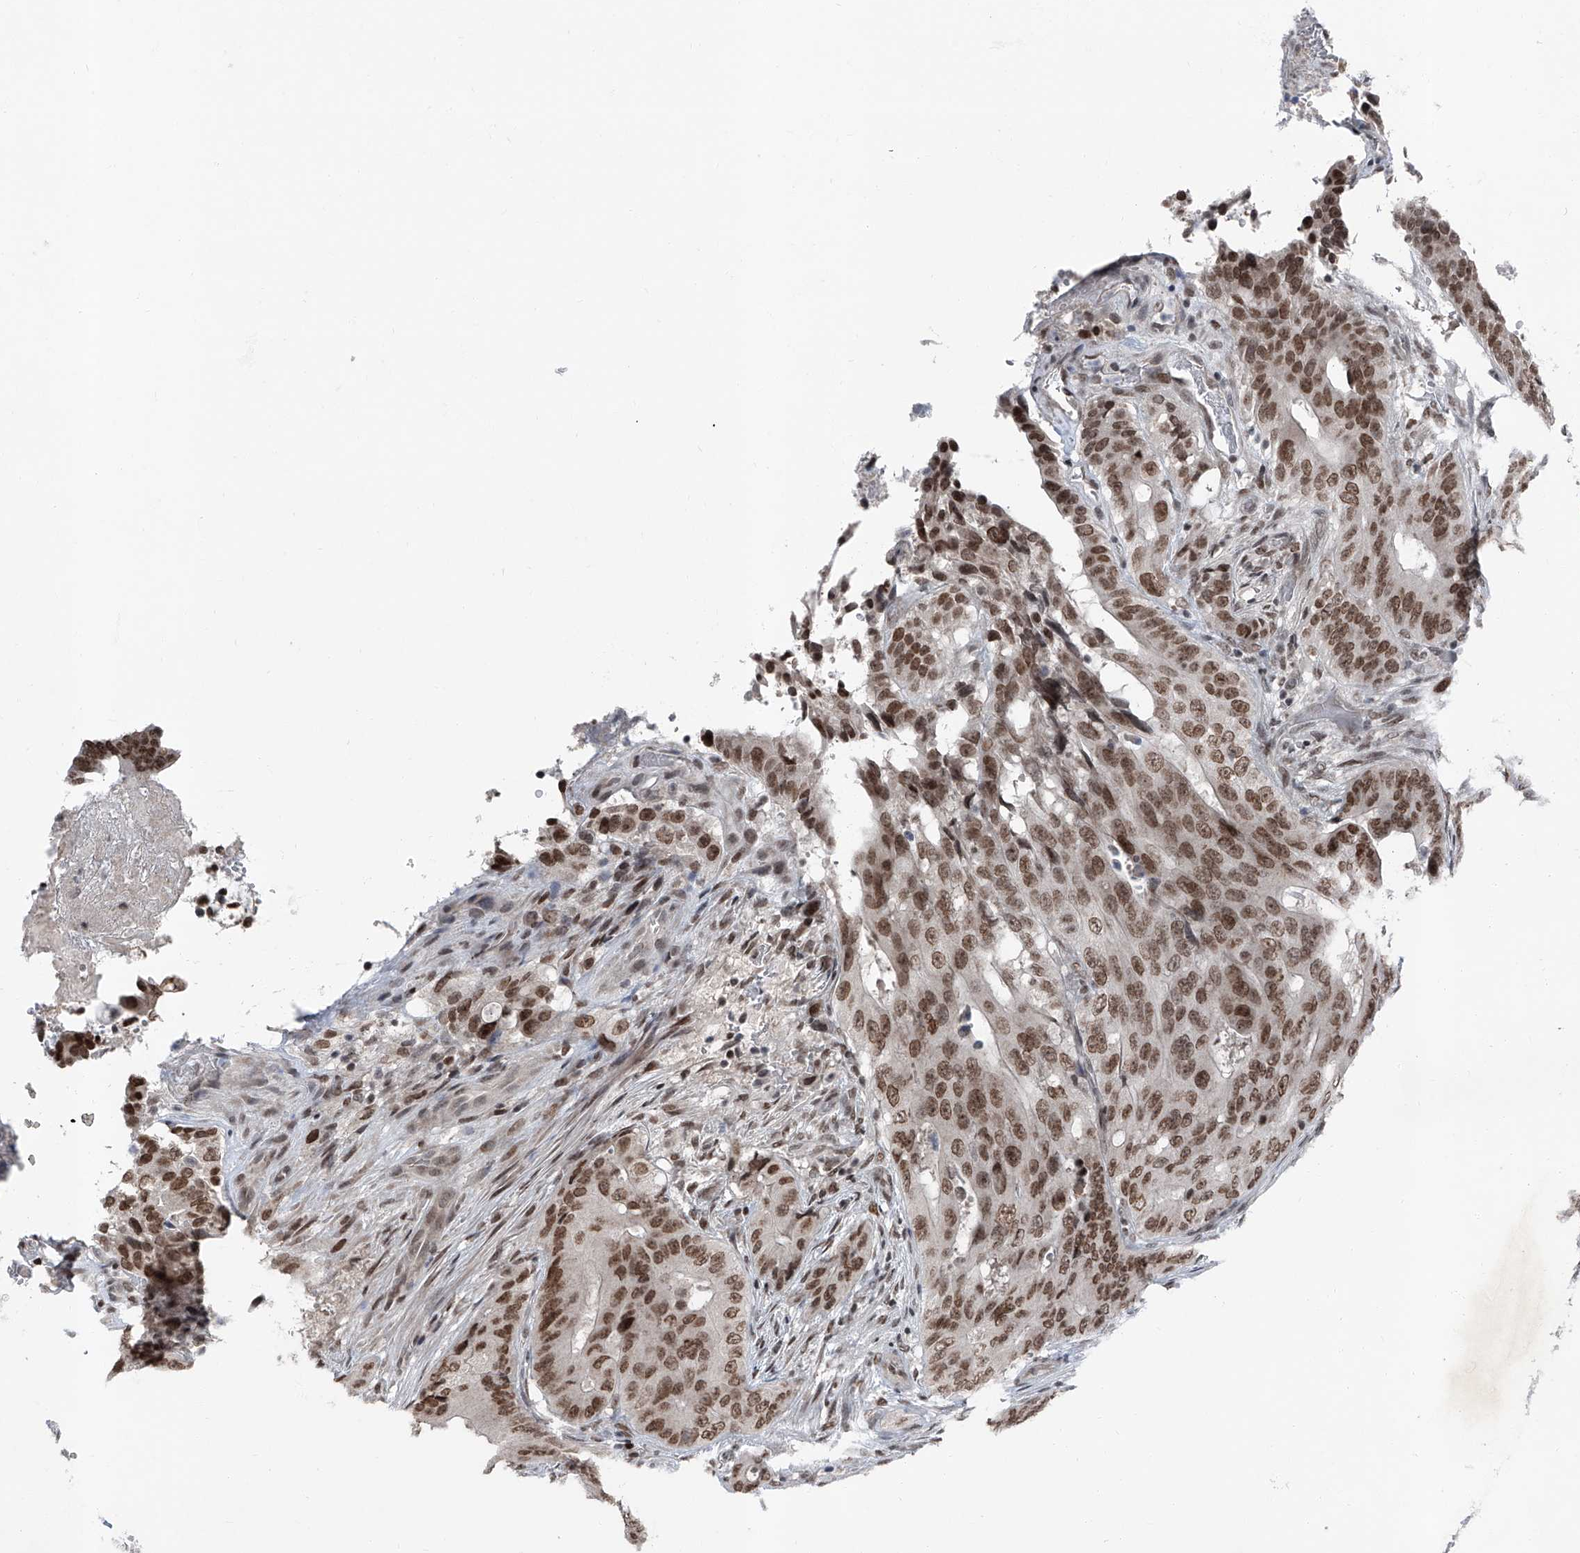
{"staining": {"intensity": "moderate", "quantity": ">75%", "location": "nuclear"}, "tissue": "colorectal cancer", "cell_type": "Tumor cells", "image_type": "cancer", "snomed": [{"axis": "morphology", "description": "Adenocarcinoma, NOS"}, {"axis": "topography", "description": "Colon"}], "caption": "A medium amount of moderate nuclear positivity is present in approximately >75% of tumor cells in colorectal cancer tissue.", "gene": "BMI1", "patient": {"sex": "male", "age": 83}}